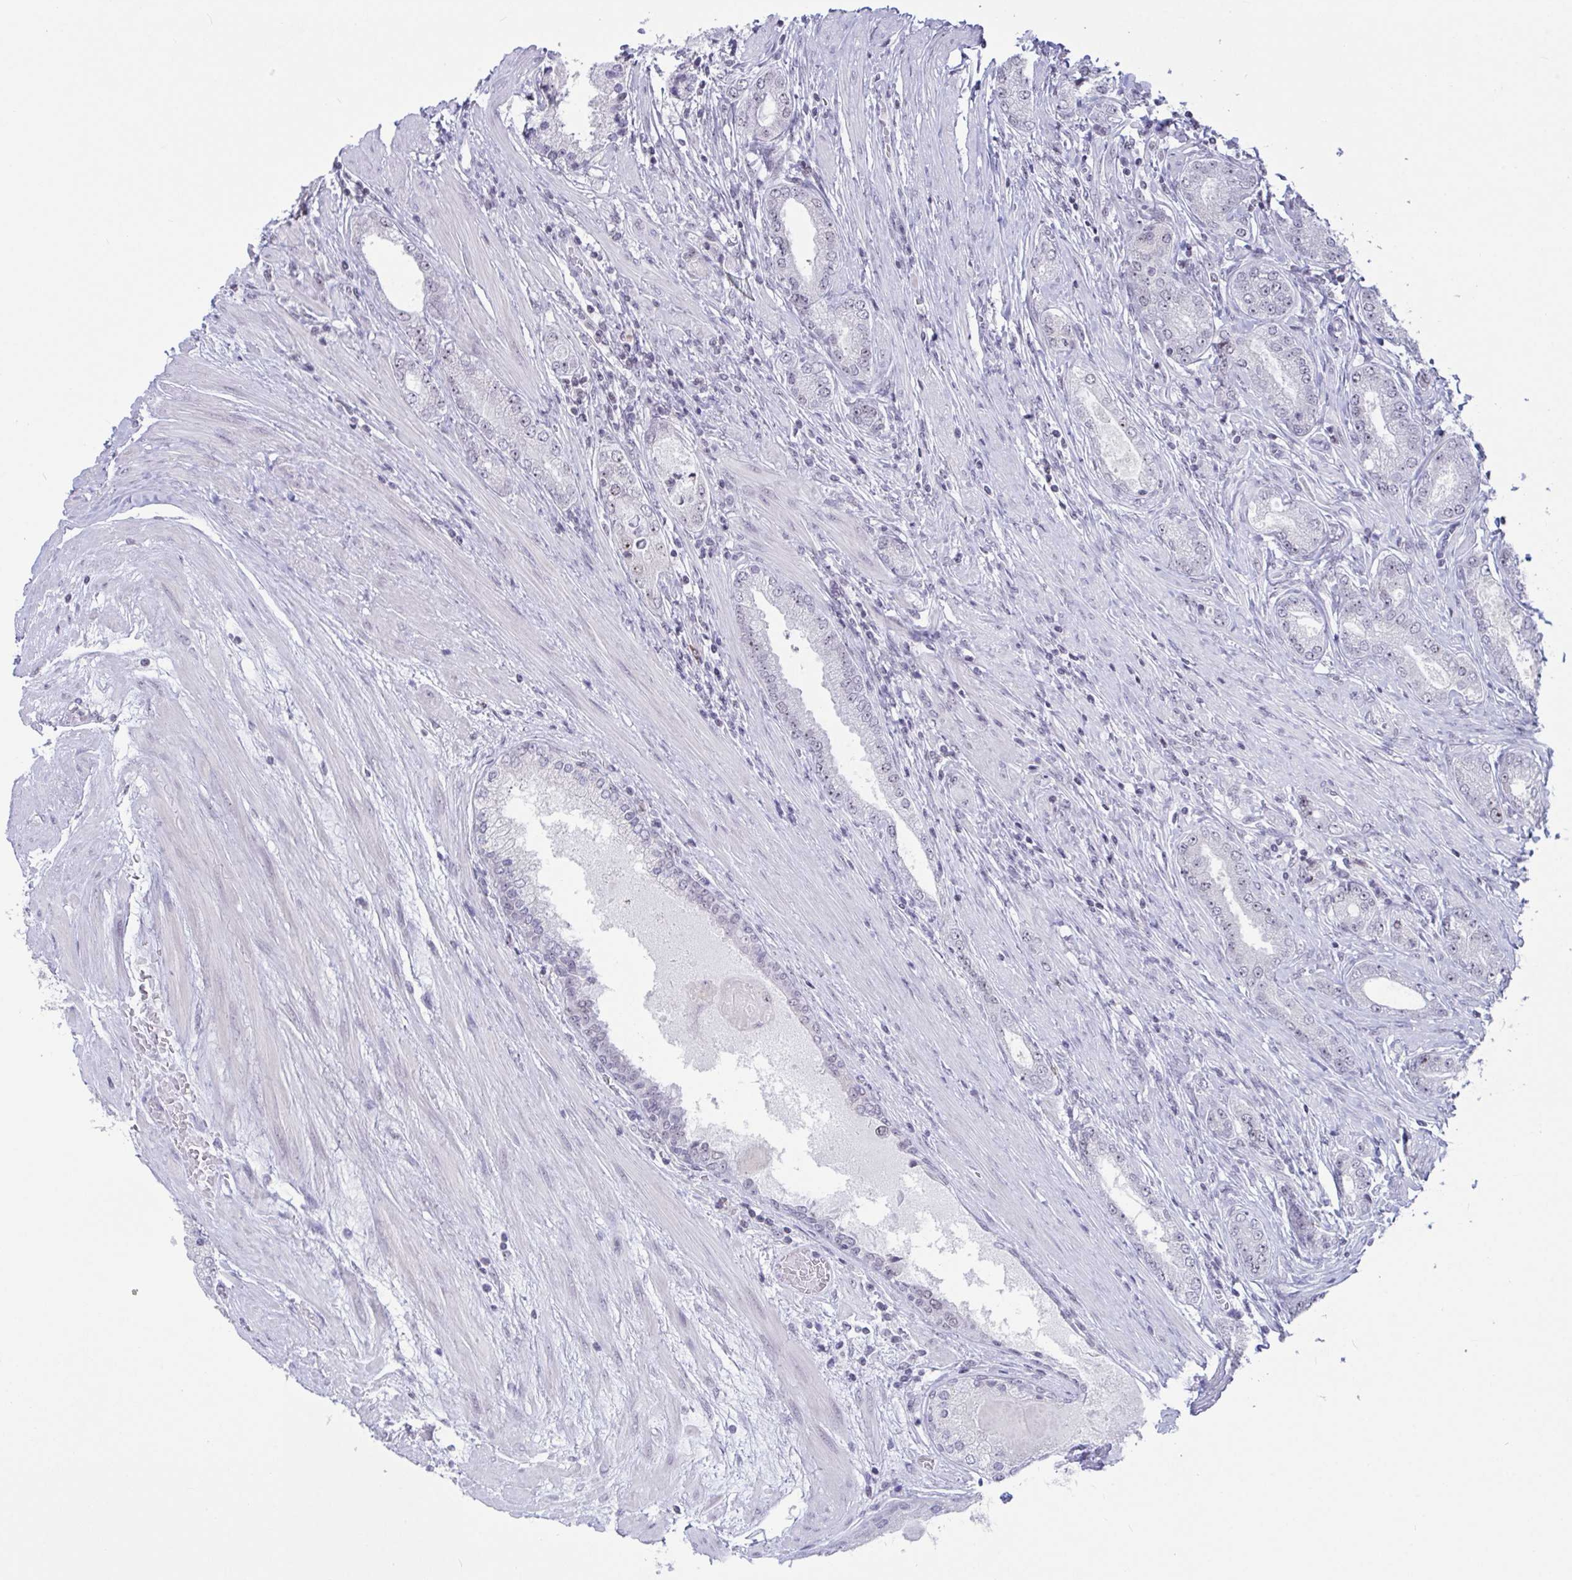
{"staining": {"intensity": "negative", "quantity": "none", "location": "none"}, "tissue": "prostate cancer", "cell_type": "Tumor cells", "image_type": "cancer", "snomed": [{"axis": "morphology", "description": "Adenocarcinoma, High grade"}, {"axis": "topography", "description": "Prostate"}], "caption": "This is an immunohistochemistry photomicrograph of prostate cancer (adenocarcinoma (high-grade)). There is no positivity in tumor cells.", "gene": "SUPT16H", "patient": {"sex": "male", "age": 67}}